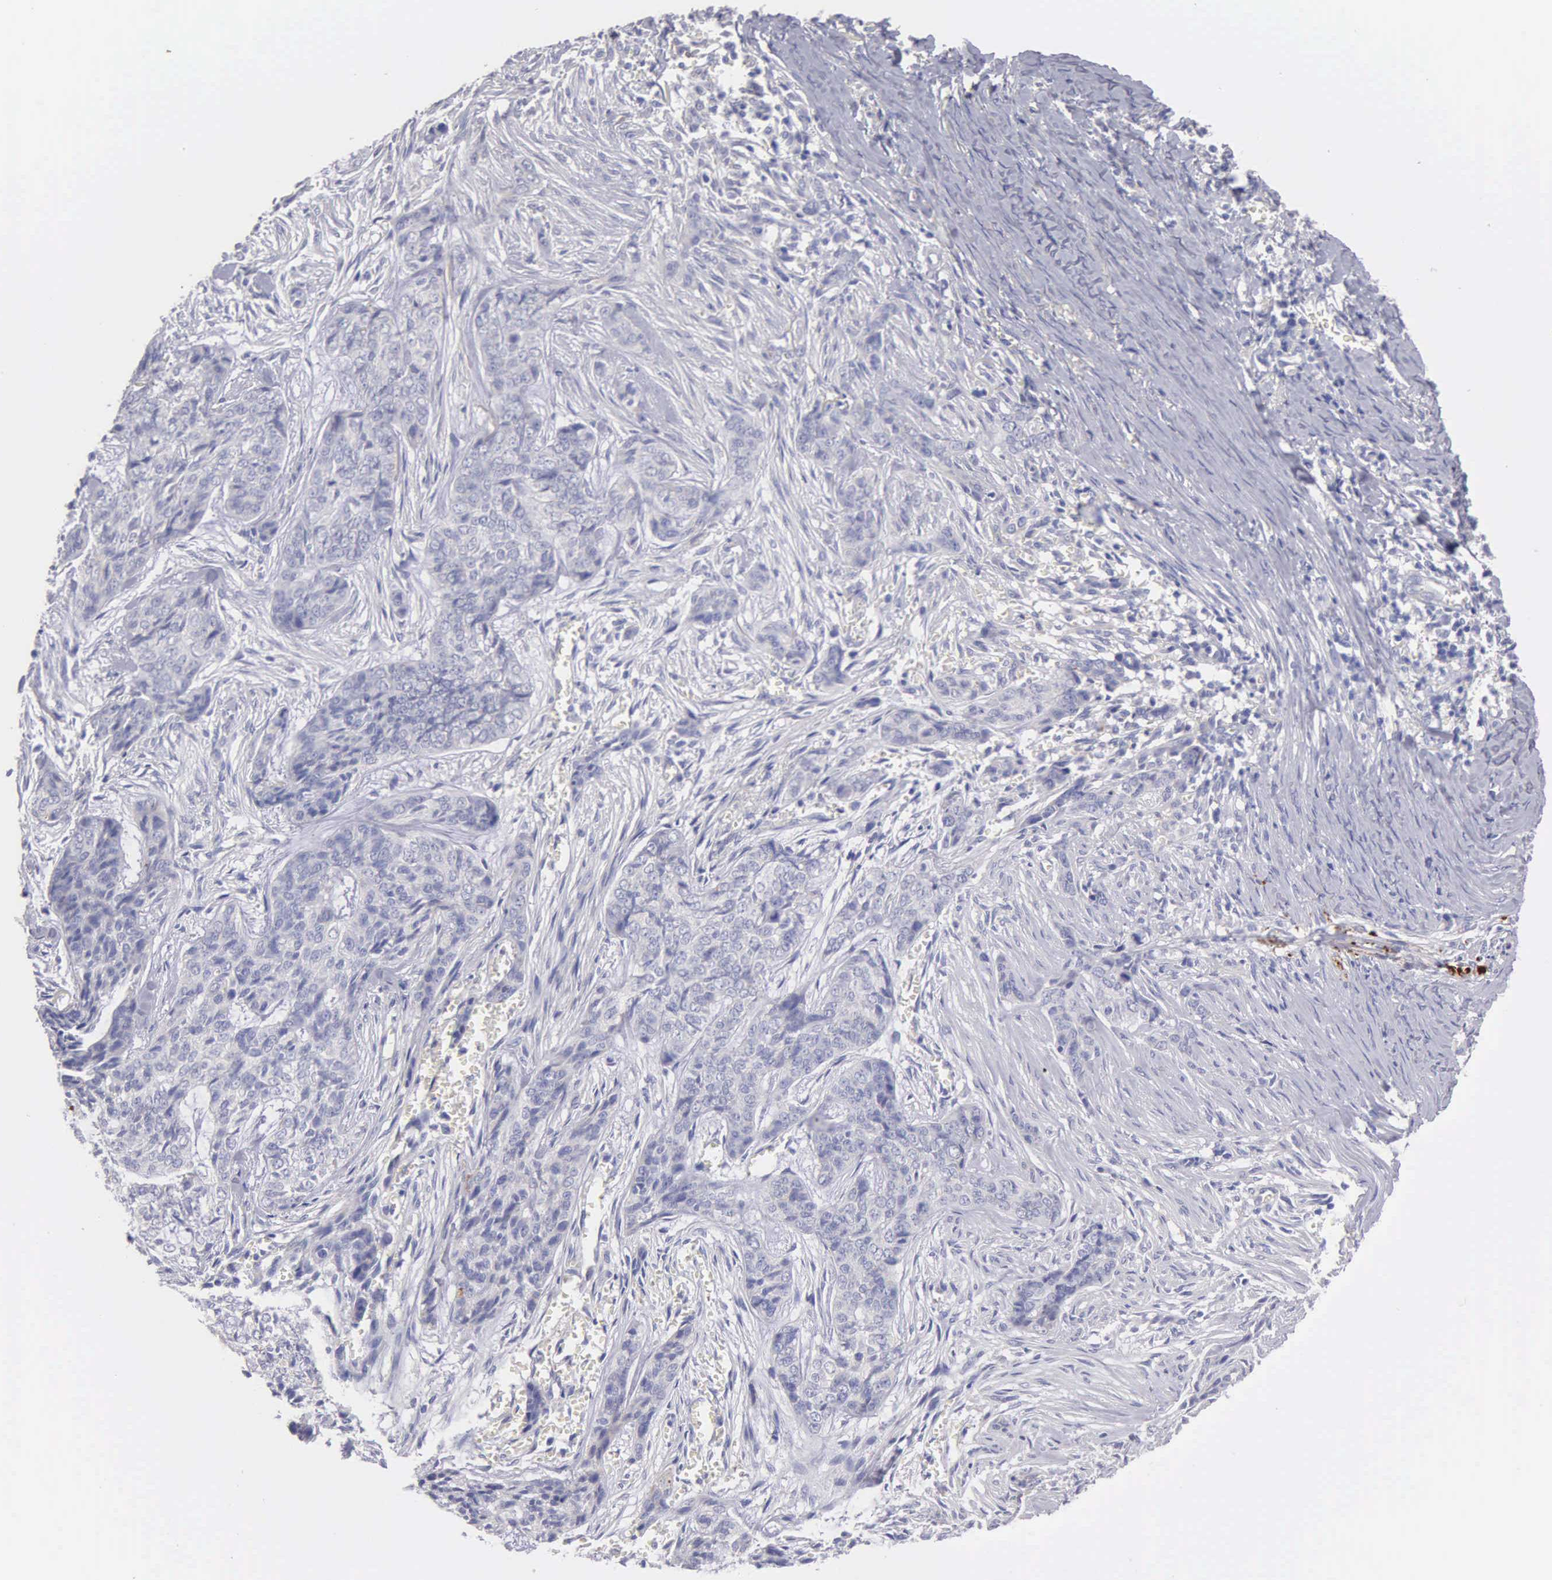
{"staining": {"intensity": "negative", "quantity": "none", "location": "none"}, "tissue": "skin cancer", "cell_type": "Tumor cells", "image_type": "cancer", "snomed": [{"axis": "morphology", "description": "Normal tissue, NOS"}, {"axis": "morphology", "description": "Basal cell carcinoma"}, {"axis": "topography", "description": "Skin"}], "caption": "Histopathology image shows no protein positivity in tumor cells of skin cancer tissue. (IHC, brightfield microscopy, high magnification).", "gene": "APP", "patient": {"sex": "female", "age": 65}}